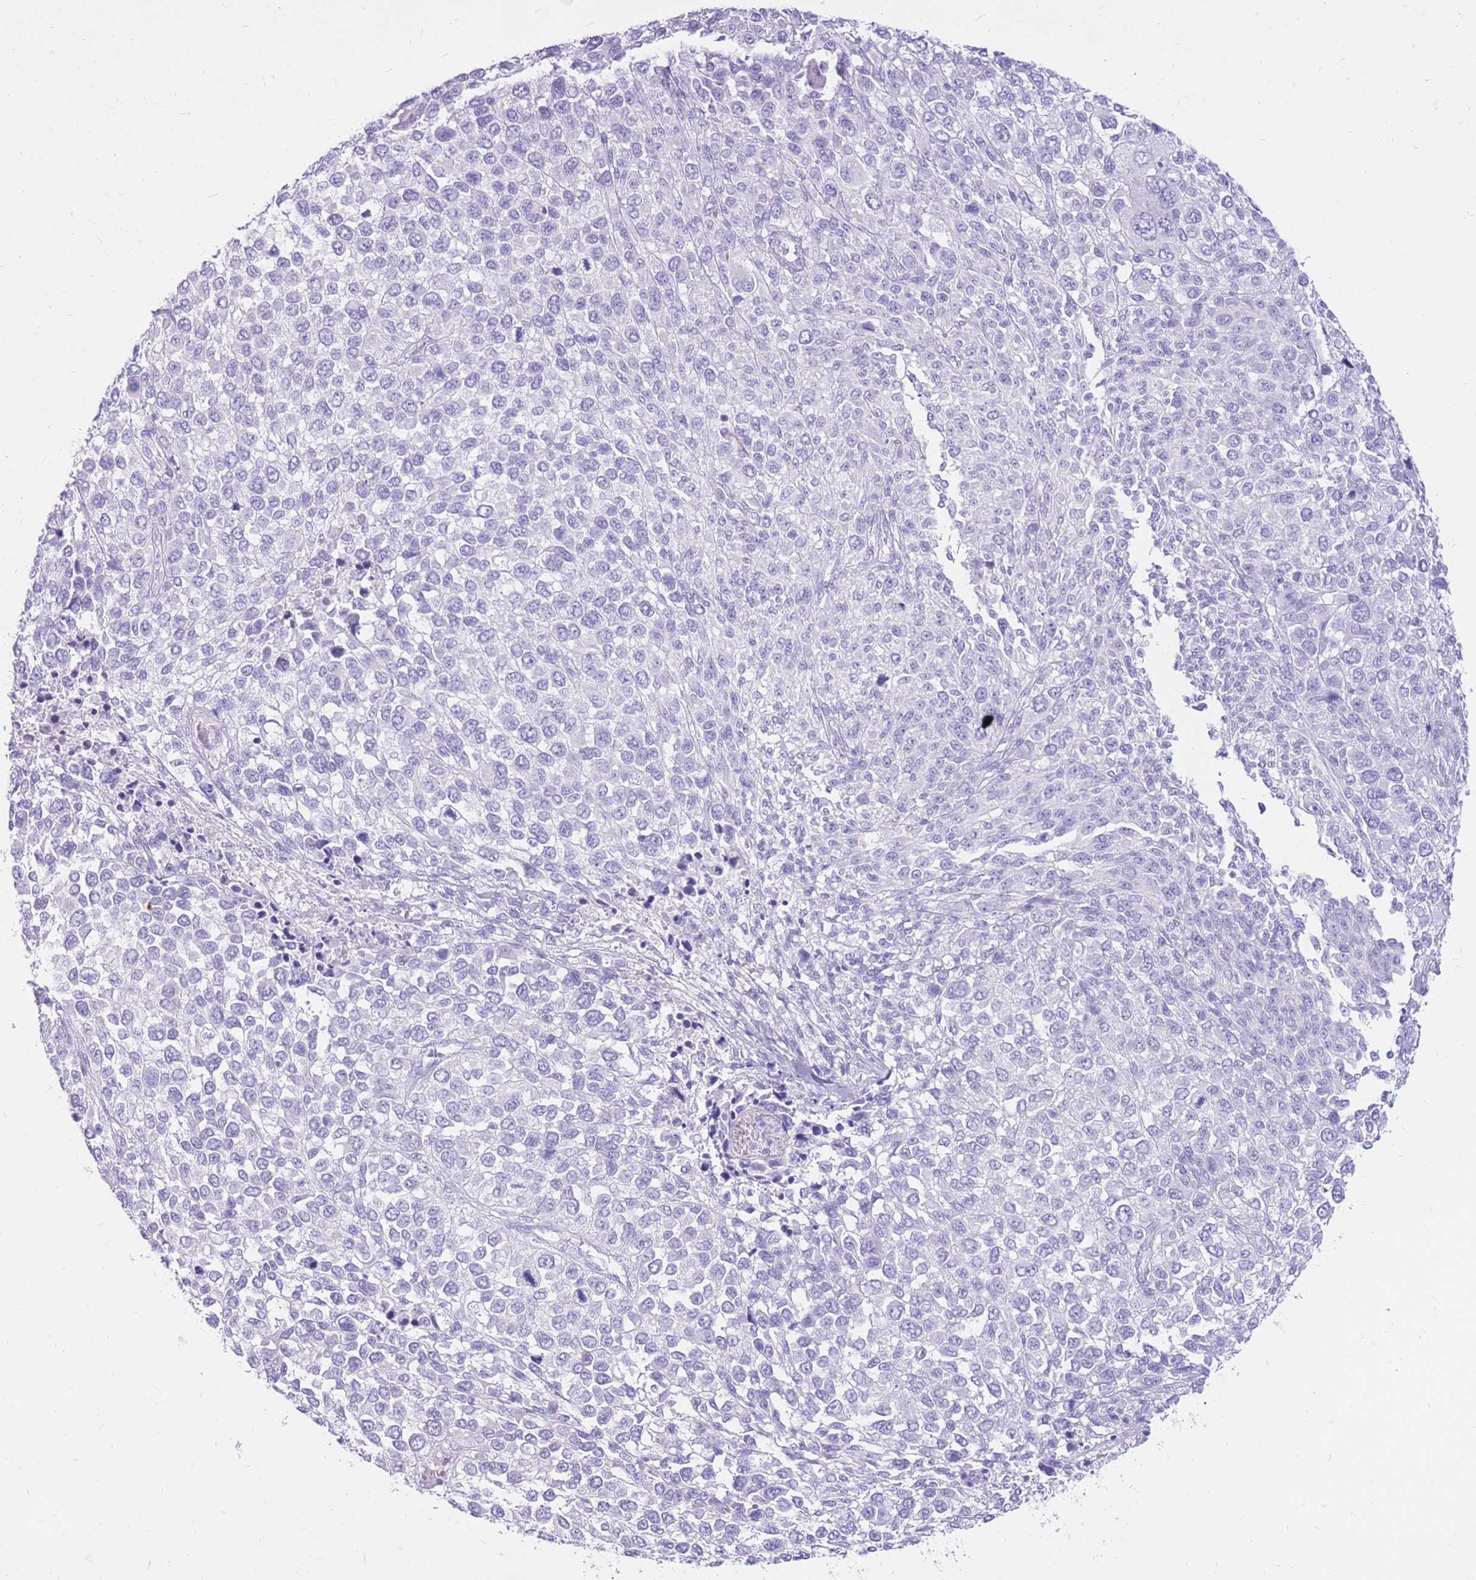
{"staining": {"intensity": "negative", "quantity": "none", "location": "none"}, "tissue": "melanoma", "cell_type": "Tumor cells", "image_type": "cancer", "snomed": [{"axis": "morphology", "description": "Malignant melanoma, NOS"}, {"axis": "topography", "description": "Skin of trunk"}], "caption": "Immunohistochemical staining of malignant melanoma shows no significant positivity in tumor cells.", "gene": "CYP21A2", "patient": {"sex": "male", "age": 71}}